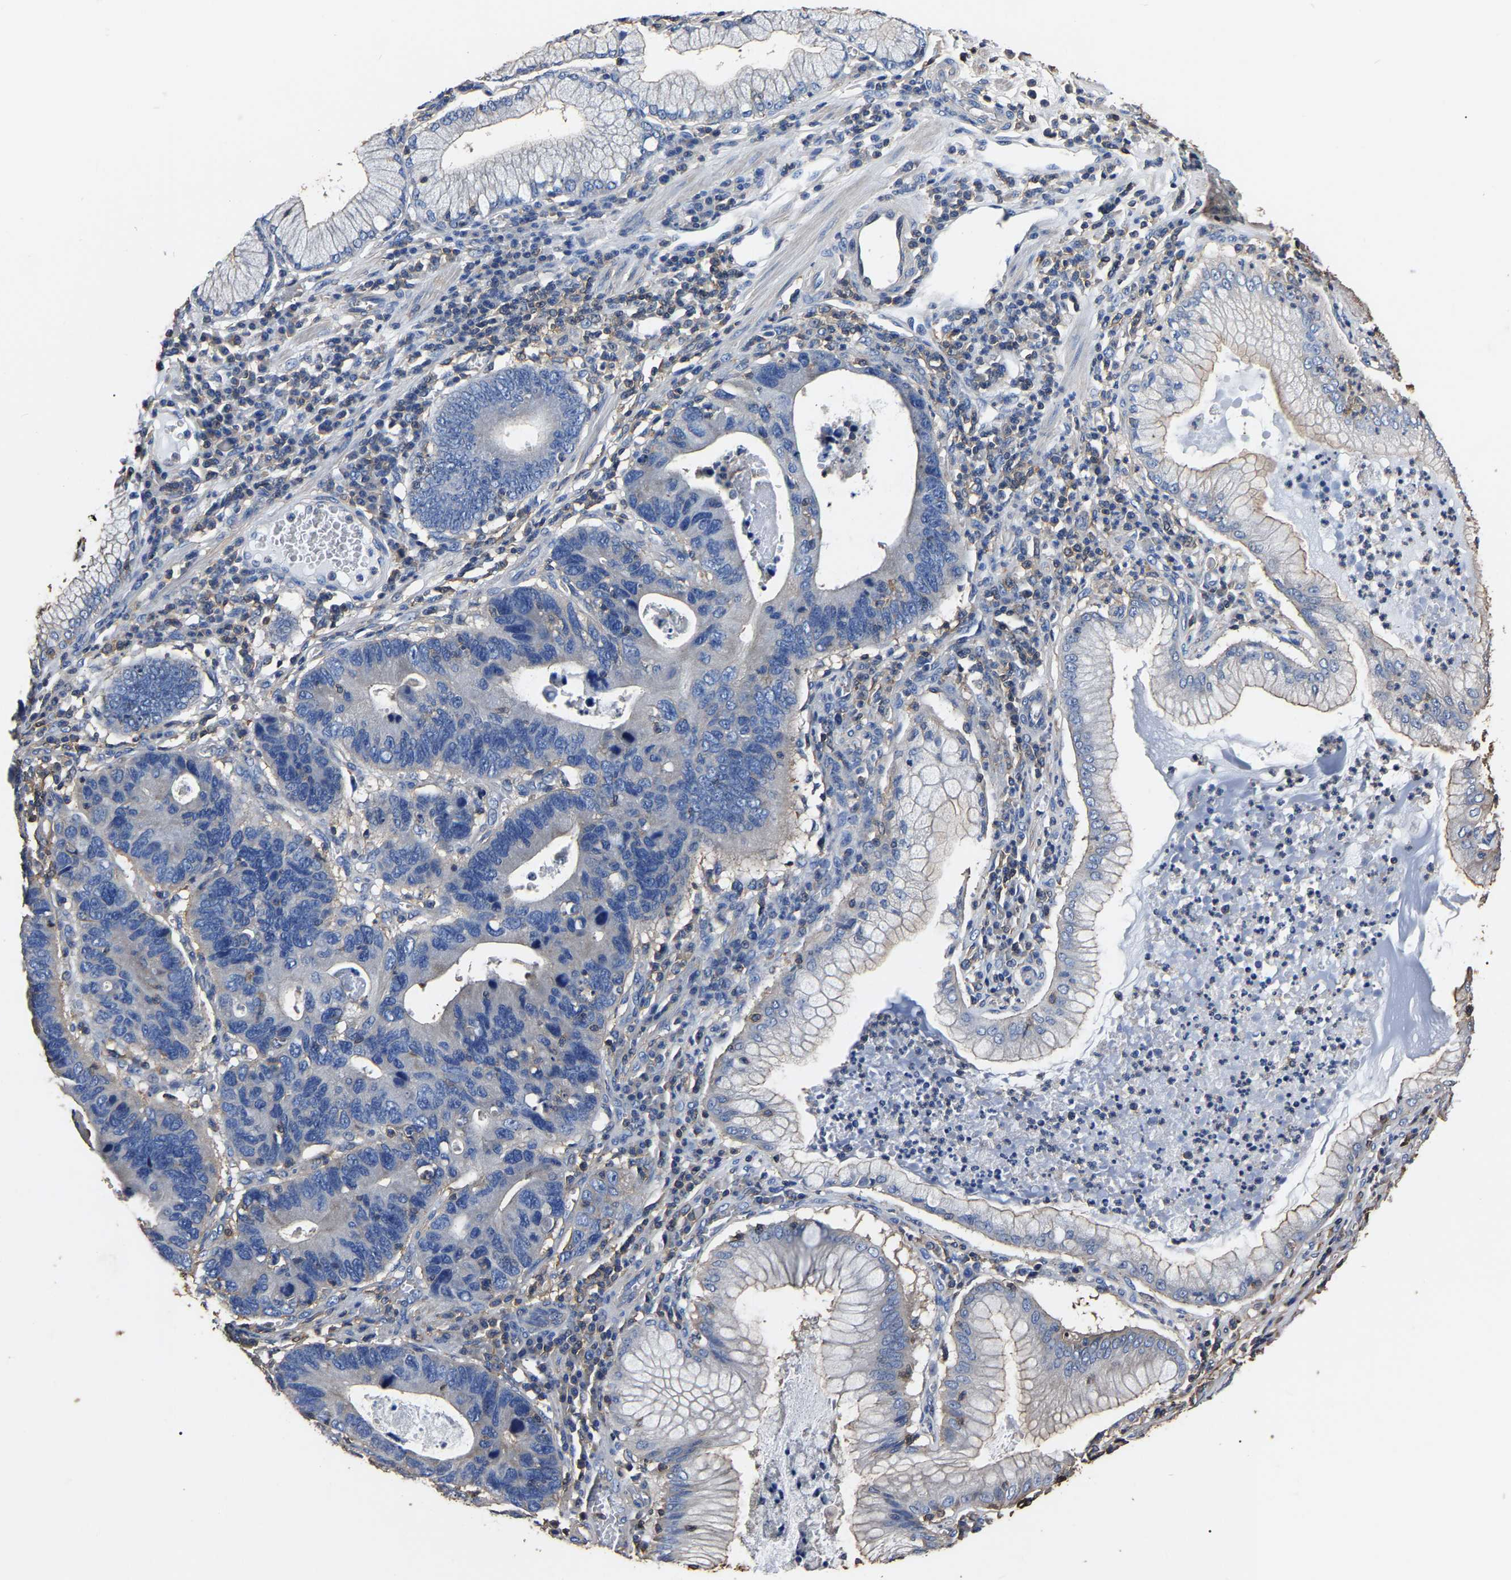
{"staining": {"intensity": "moderate", "quantity": "<25%", "location": "cytoplasmic/membranous"}, "tissue": "stomach cancer", "cell_type": "Tumor cells", "image_type": "cancer", "snomed": [{"axis": "morphology", "description": "Adenocarcinoma, NOS"}, {"axis": "topography", "description": "Stomach"}], "caption": "This histopathology image reveals adenocarcinoma (stomach) stained with IHC to label a protein in brown. The cytoplasmic/membranous of tumor cells show moderate positivity for the protein. Nuclei are counter-stained blue.", "gene": "ARMT1", "patient": {"sex": "male", "age": 59}}